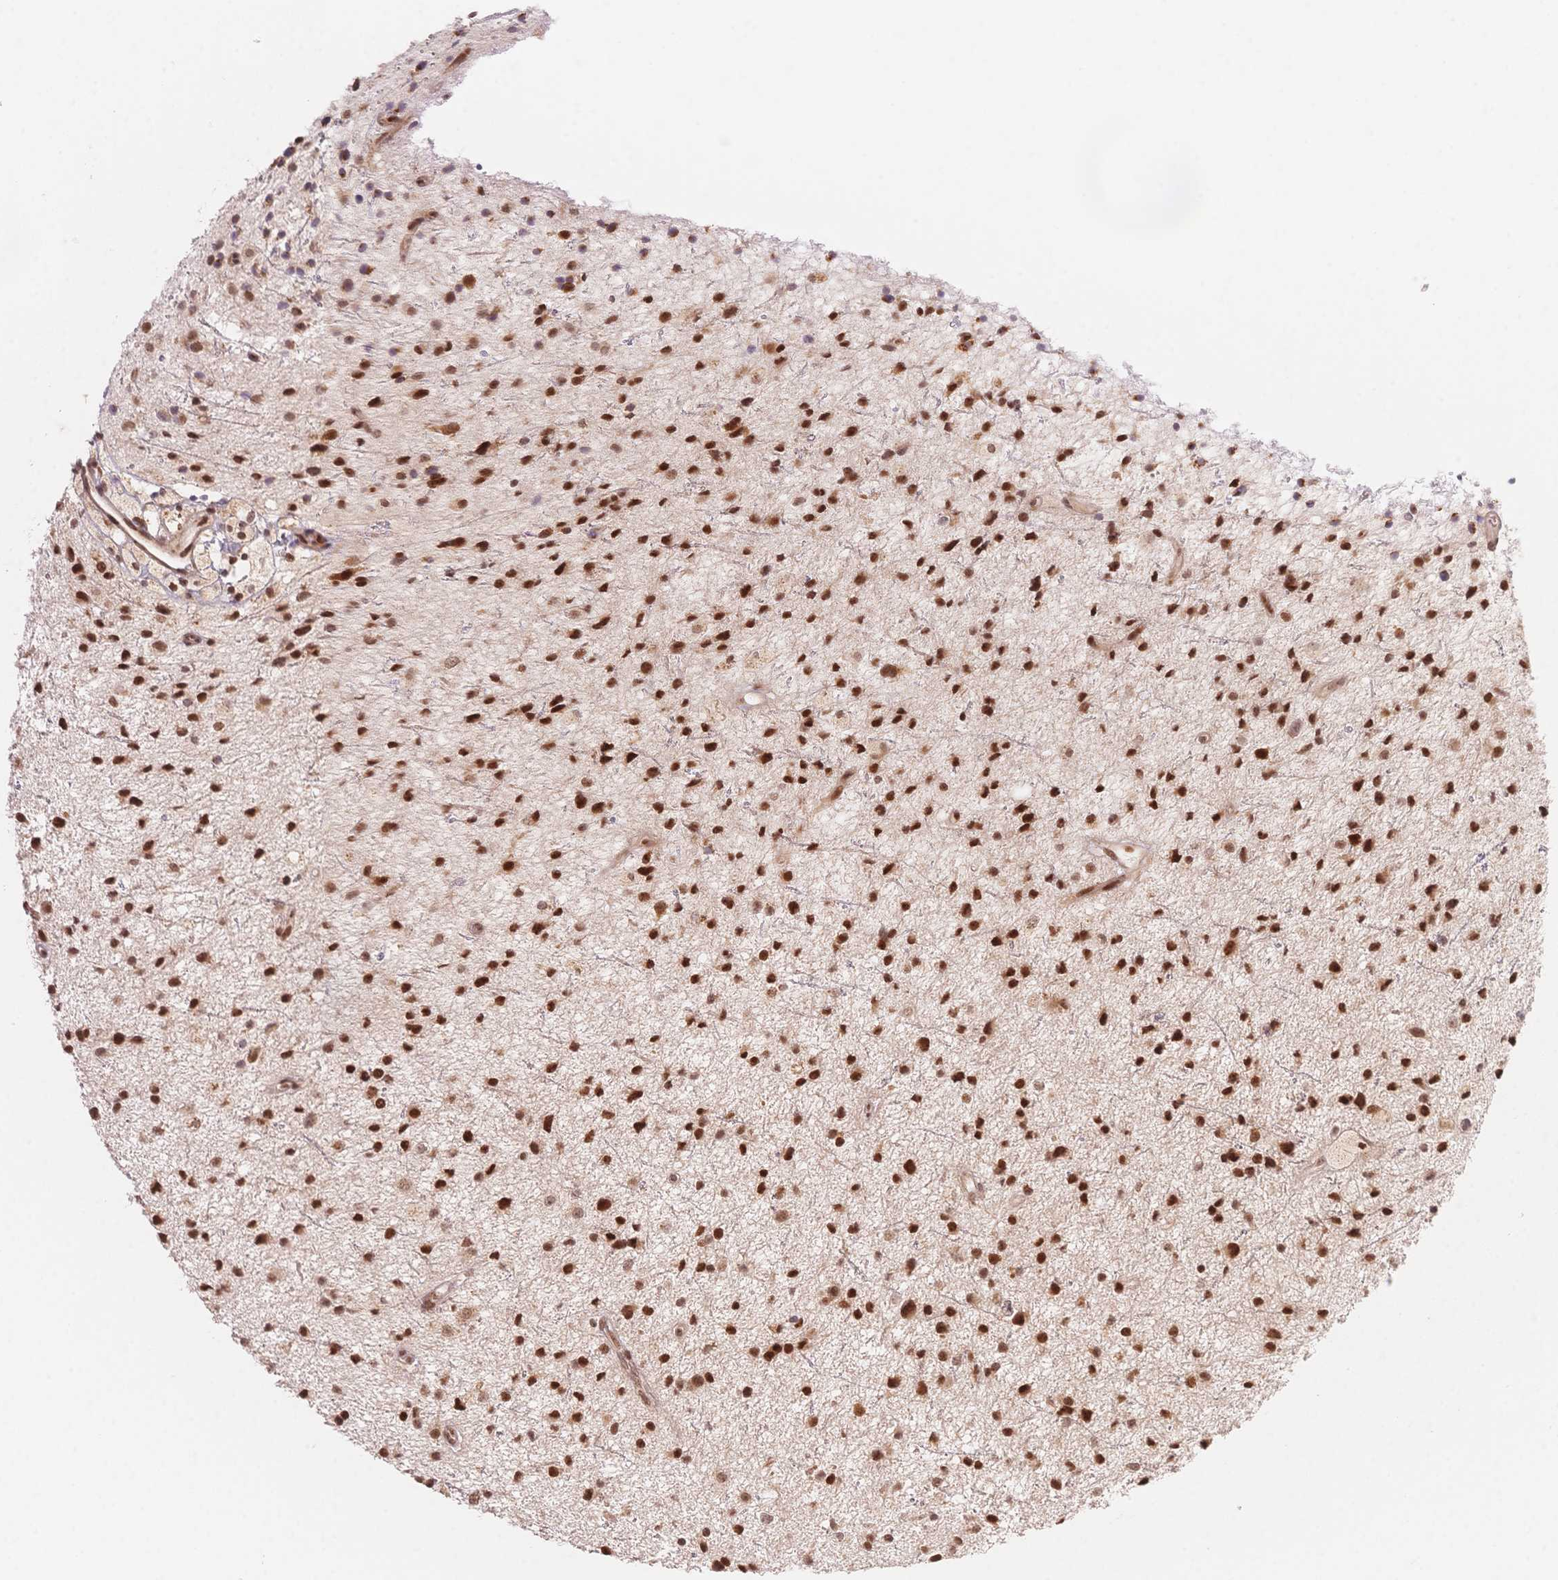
{"staining": {"intensity": "strong", "quantity": "25%-75%", "location": "nuclear"}, "tissue": "glioma", "cell_type": "Tumor cells", "image_type": "cancer", "snomed": [{"axis": "morphology", "description": "Glioma, malignant, Low grade"}, {"axis": "topography", "description": "Brain"}], "caption": "Tumor cells show strong nuclear staining in approximately 25%-75% of cells in glioma.", "gene": "STK39", "patient": {"sex": "male", "age": 43}}